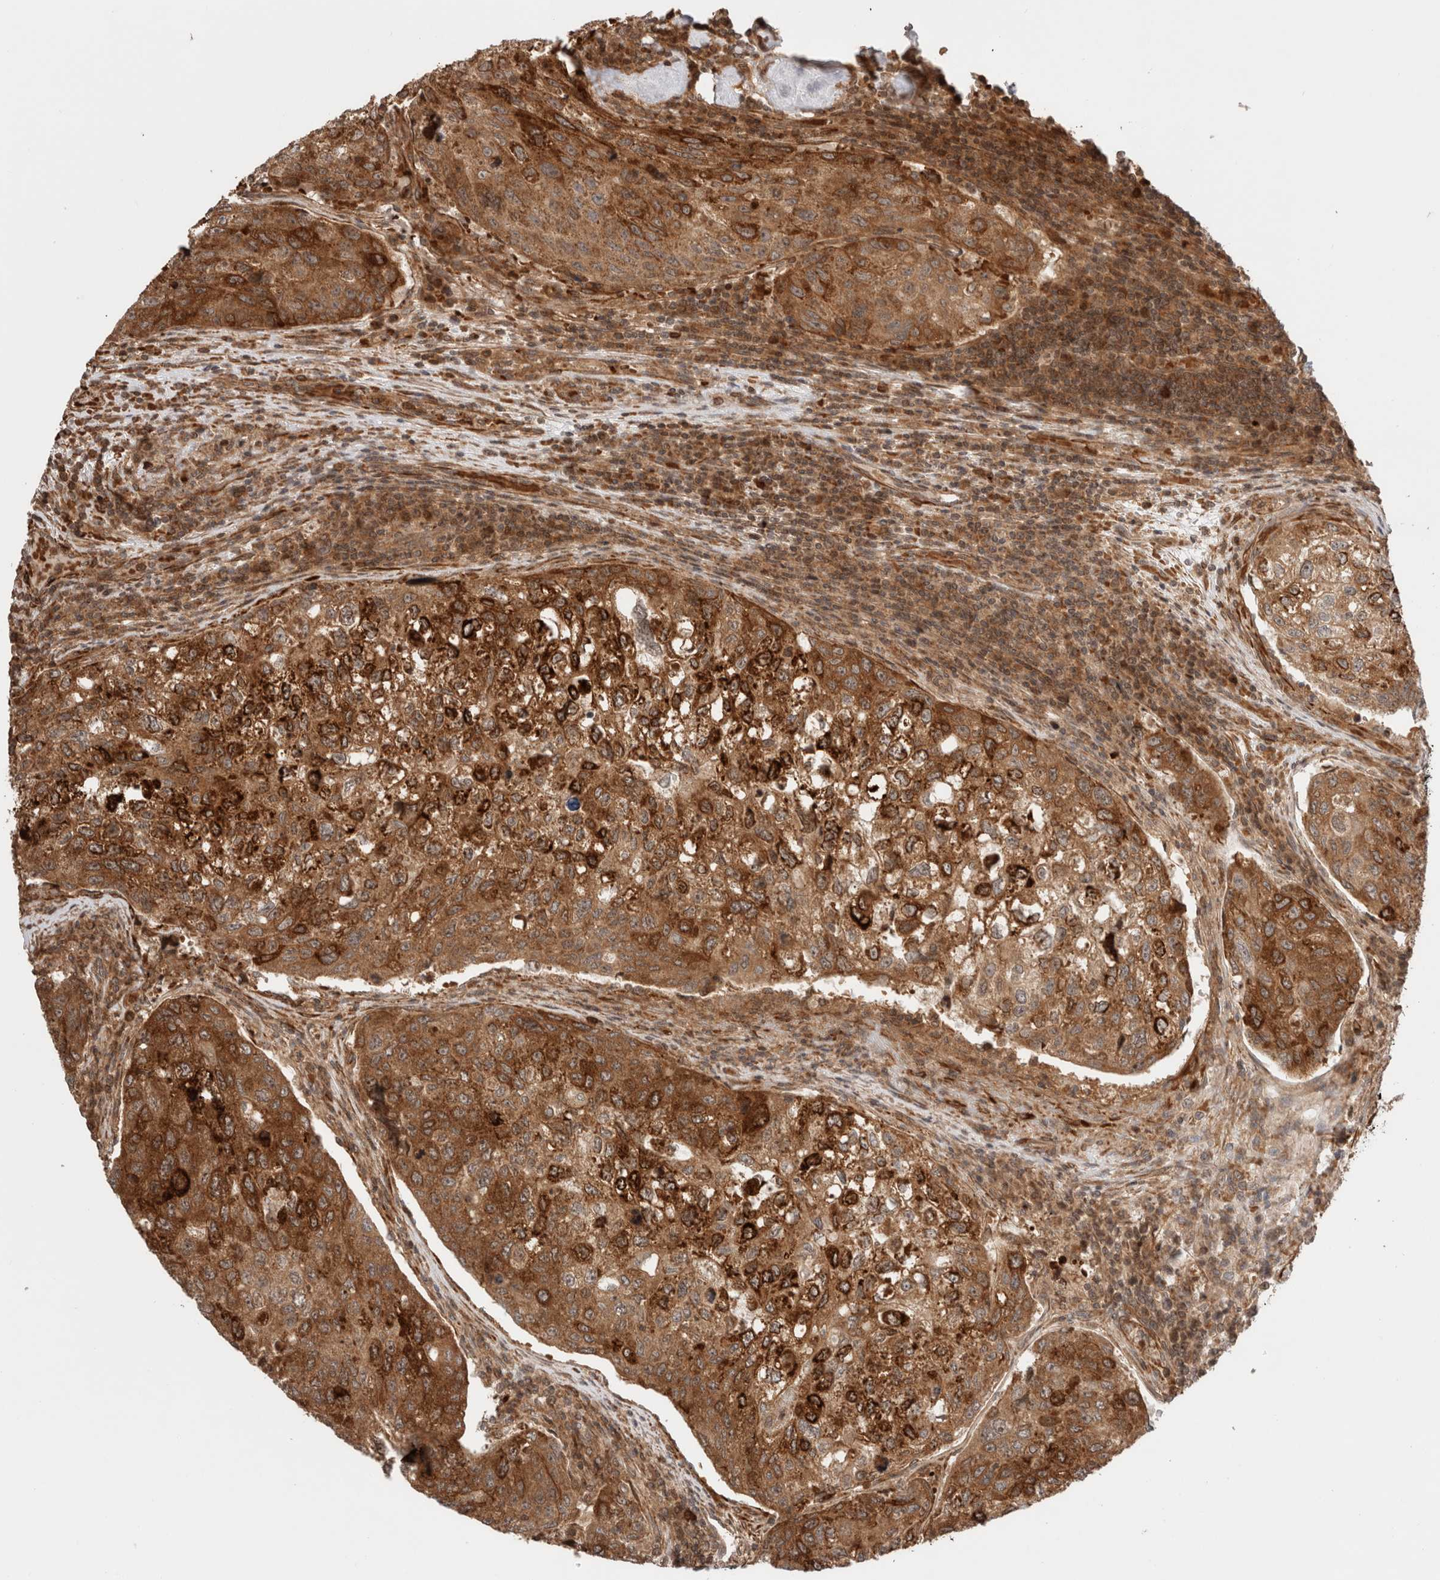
{"staining": {"intensity": "strong", "quantity": ">75%", "location": "cytoplasmic/membranous"}, "tissue": "urothelial cancer", "cell_type": "Tumor cells", "image_type": "cancer", "snomed": [{"axis": "morphology", "description": "Urothelial carcinoma, High grade"}, {"axis": "topography", "description": "Lymph node"}, {"axis": "topography", "description": "Urinary bladder"}], "caption": "Tumor cells reveal high levels of strong cytoplasmic/membranous expression in about >75% of cells in urothelial cancer. (Stains: DAB (3,3'-diaminobenzidine) in brown, nuclei in blue, Microscopy: brightfield microscopy at high magnification).", "gene": "ZNF649", "patient": {"sex": "male", "age": 51}}